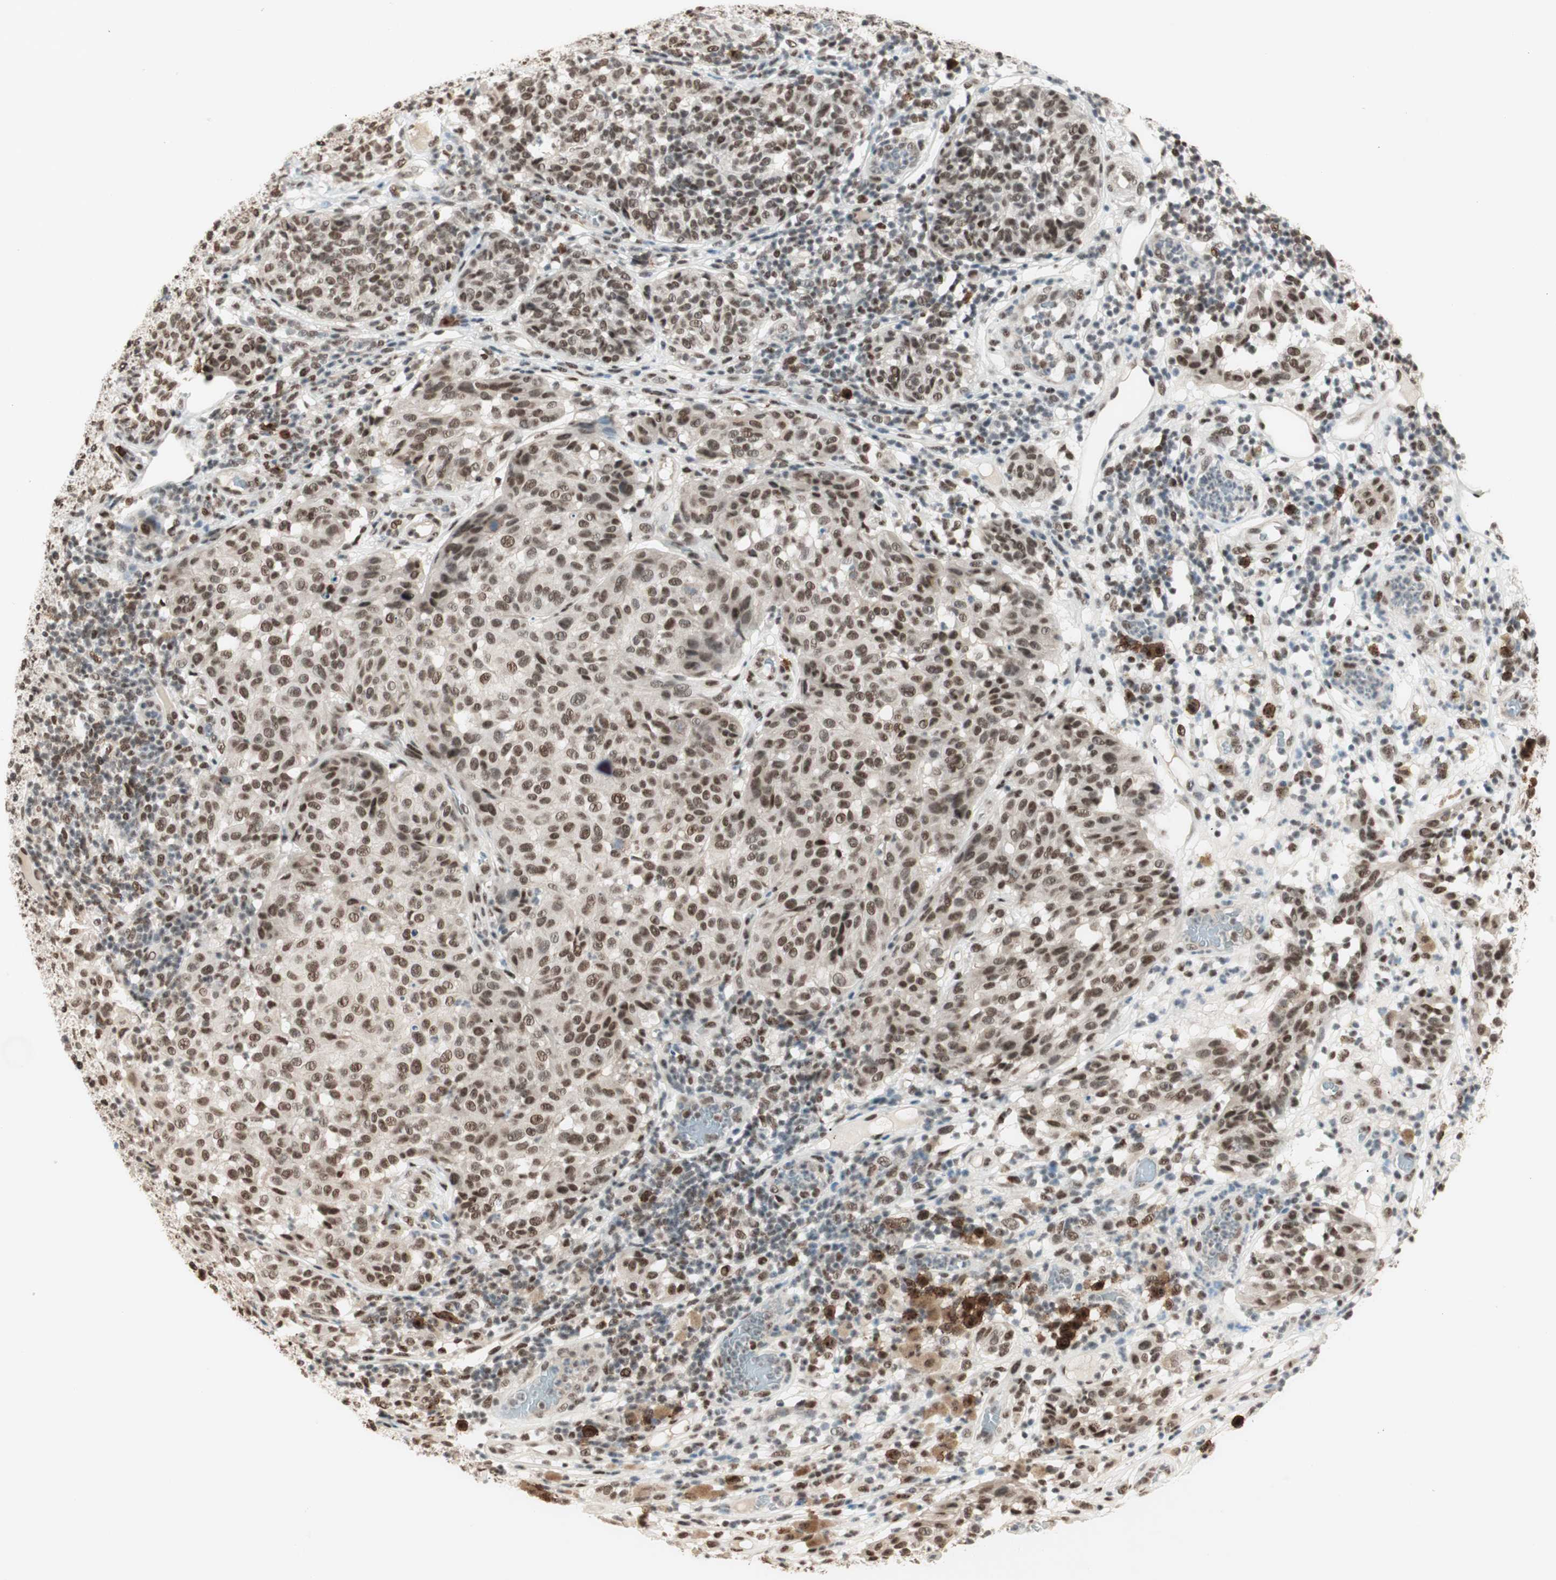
{"staining": {"intensity": "moderate", "quantity": ">75%", "location": "nuclear"}, "tissue": "melanoma", "cell_type": "Tumor cells", "image_type": "cancer", "snomed": [{"axis": "morphology", "description": "Malignant melanoma, NOS"}, {"axis": "topography", "description": "Skin"}], "caption": "Immunohistochemical staining of human melanoma shows moderate nuclear protein staining in about >75% of tumor cells. (brown staining indicates protein expression, while blue staining denotes nuclei).", "gene": "SMARCE1", "patient": {"sex": "female", "age": 46}}